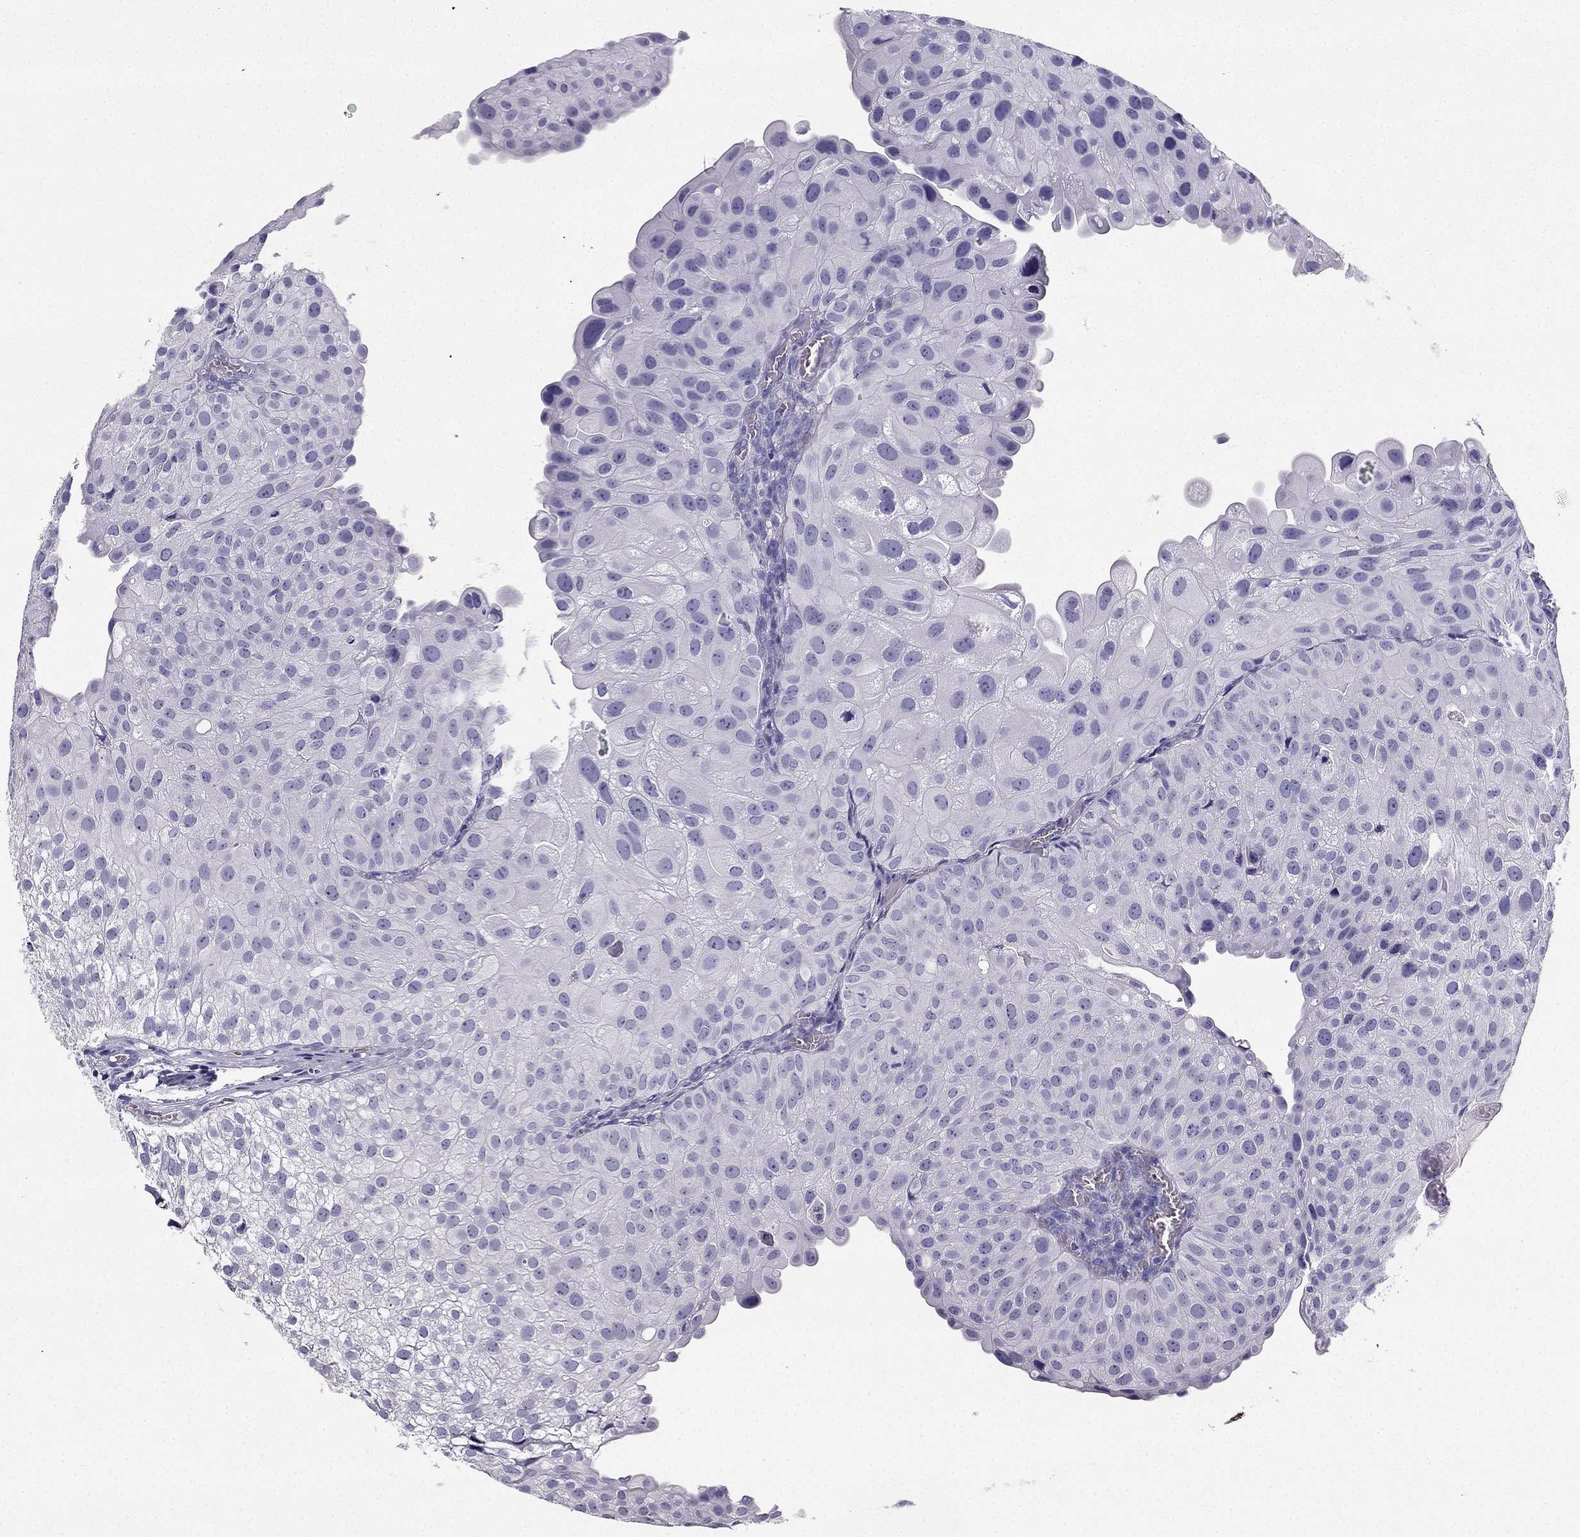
{"staining": {"intensity": "negative", "quantity": "none", "location": "none"}, "tissue": "urothelial cancer", "cell_type": "Tumor cells", "image_type": "cancer", "snomed": [{"axis": "morphology", "description": "Urothelial carcinoma, Low grade"}, {"axis": "topography", "description": "Urinary bladder"}], "caption": "Tumor cells are negative for protein expression in human low-grade urothelial carcinoma.", "gene": "TFF3", "patient": {"sex": "female", "age": 78}}